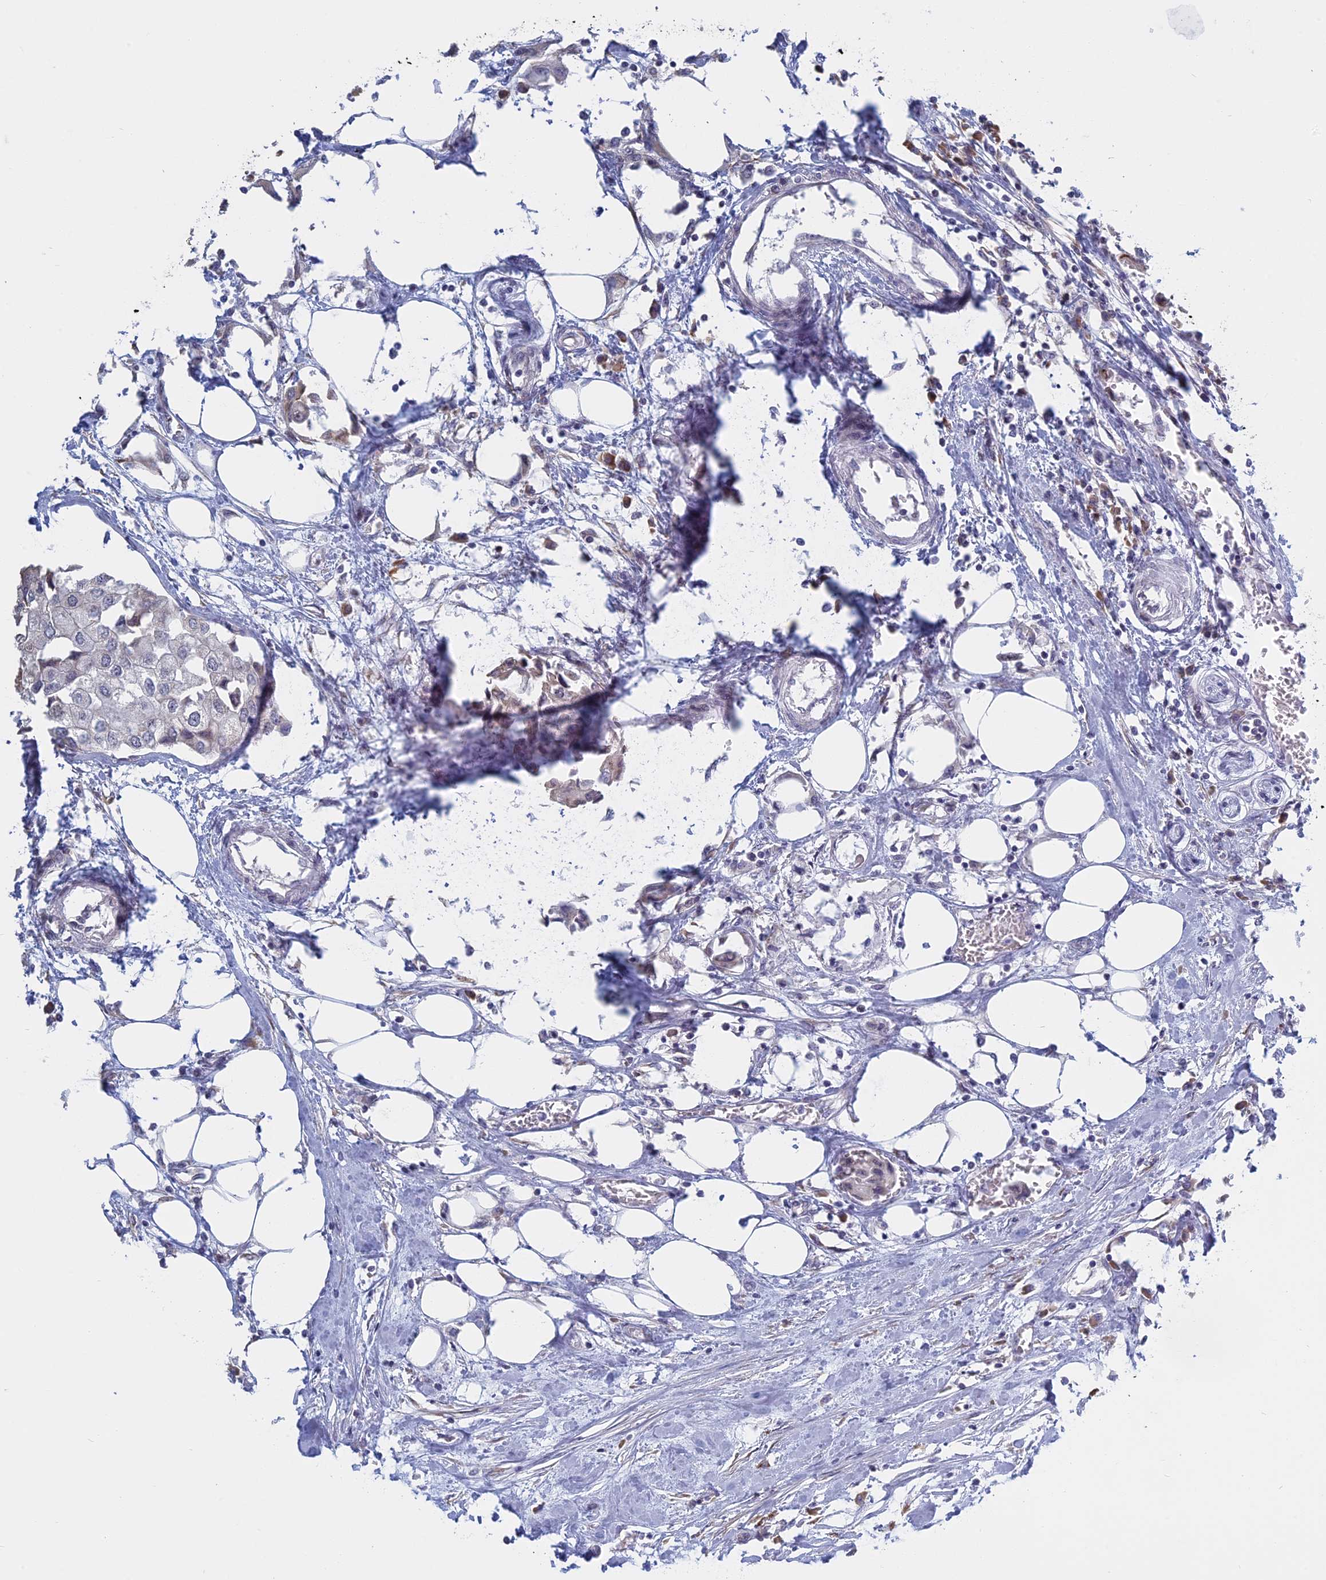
{"staining": {"intensity": "negative", "quantity": "none", "location": "none"}, "tissue": "urothelial cancer", "cell_type": "Tumor cells", "image_type": "cancer", "snomed": [{"axis": "morphology", "description": "Urothelial carcinoma, High grade"}, {"axis": "topography", "description": "Urinary bladder"}], "caption": "An immunohistochemistry (IHC) histopathology image of high-grade urothelial carcinoma is shown. There is no staining in tumor cells of high-grade urothelial carcinoma. (DAB (3,3'-diaminobenzidine) IHC, high magnification).", "gene": "RPS19BP1", "patient": {"sex": "male", "age": 64}}